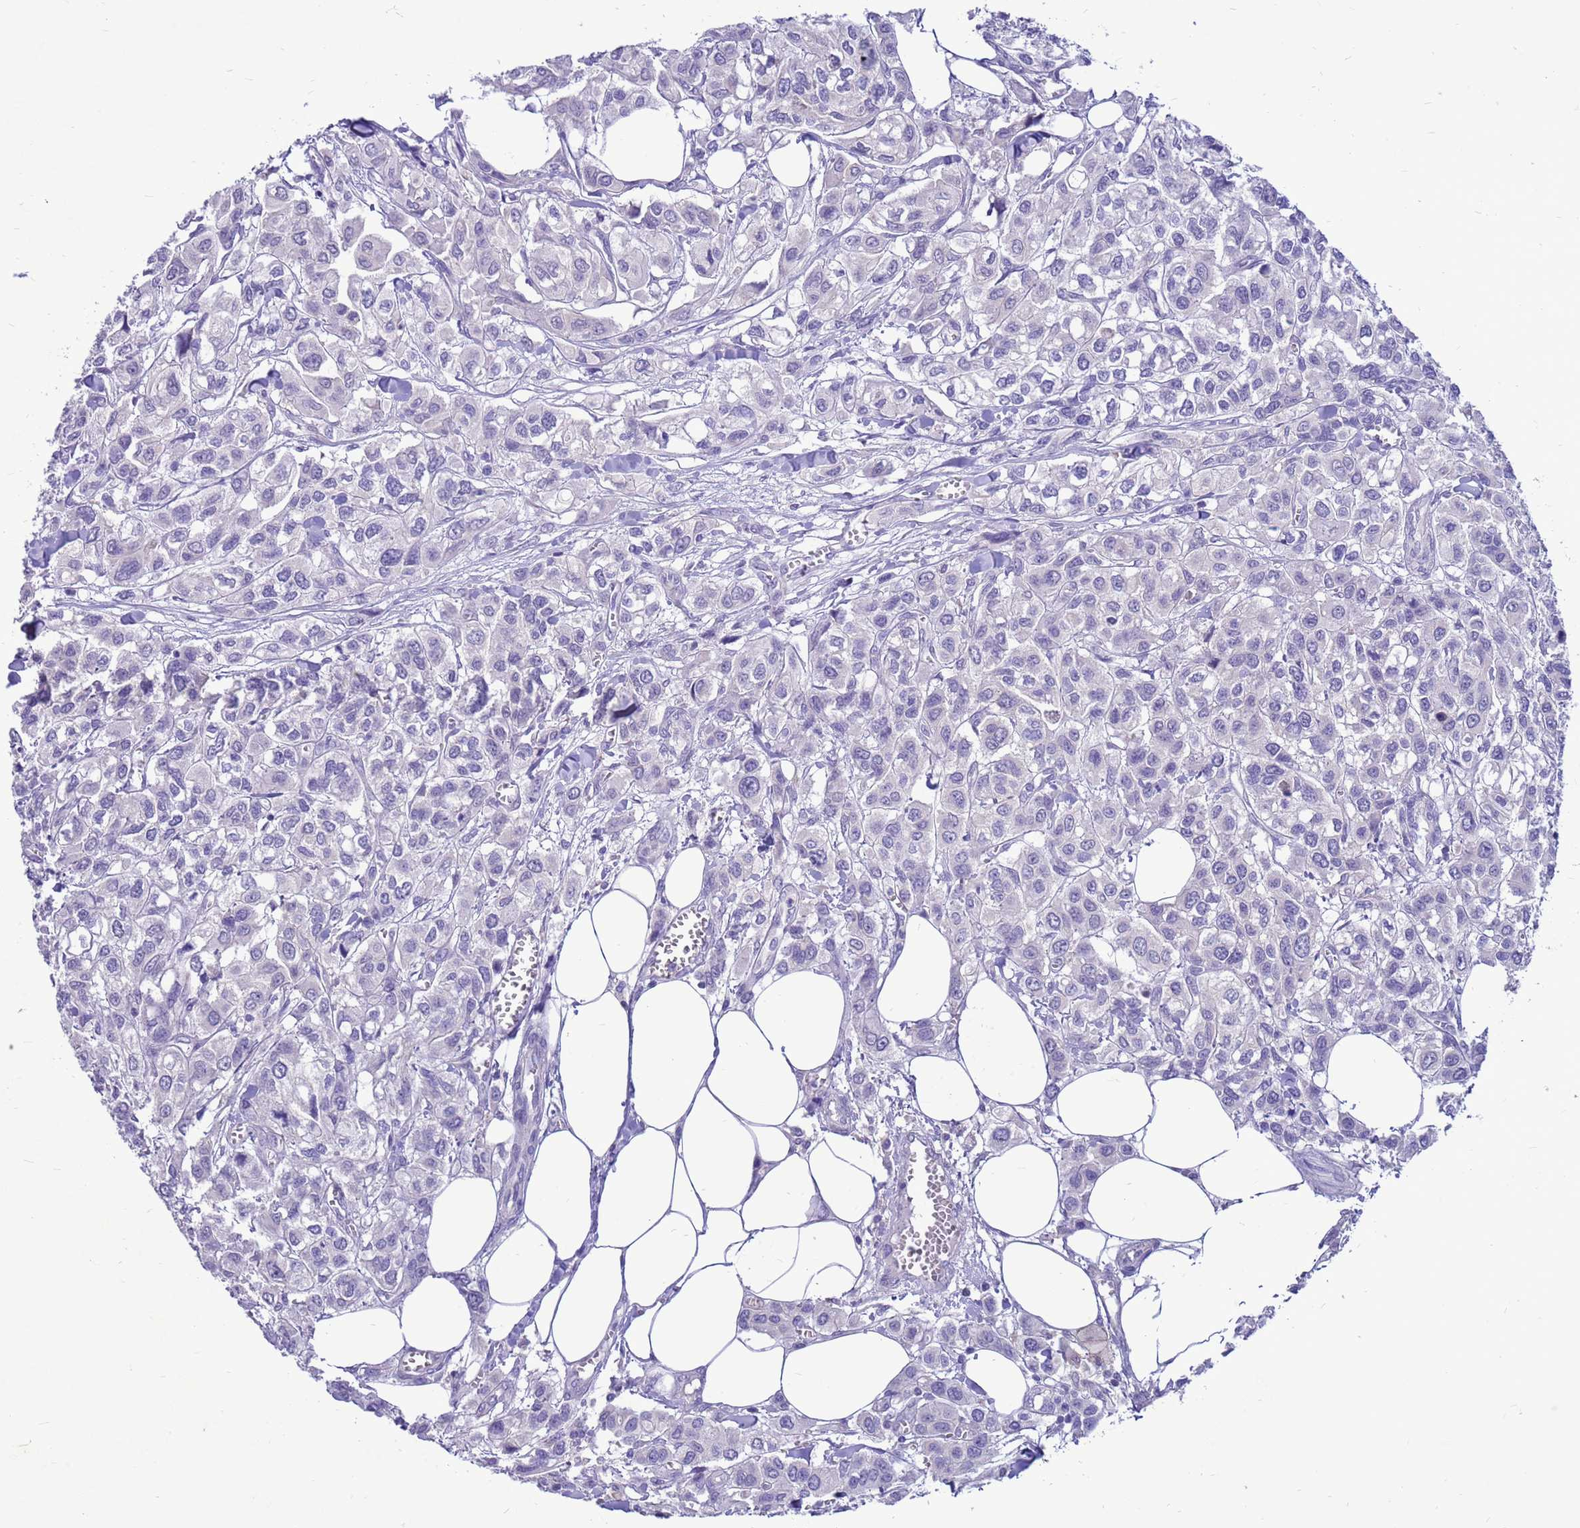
{"staining": {"intensity": "negative", "quantity": "none", "location": "none"}, "tissue": "urothelial cancer", "cell_type": "Tumor cells", "image_type": "cancer", "snomed": [{"axis": "morphology", "description": "Urothelial carcinoma, High grade"}, {"axis": "topography", "description": "Urinary bladder"}], "caption": "IHC of urothelial cancer reveals no staining in tumor cells.", "gene": "PDE10A", "patient": {"sex": "male", "age": 67}}